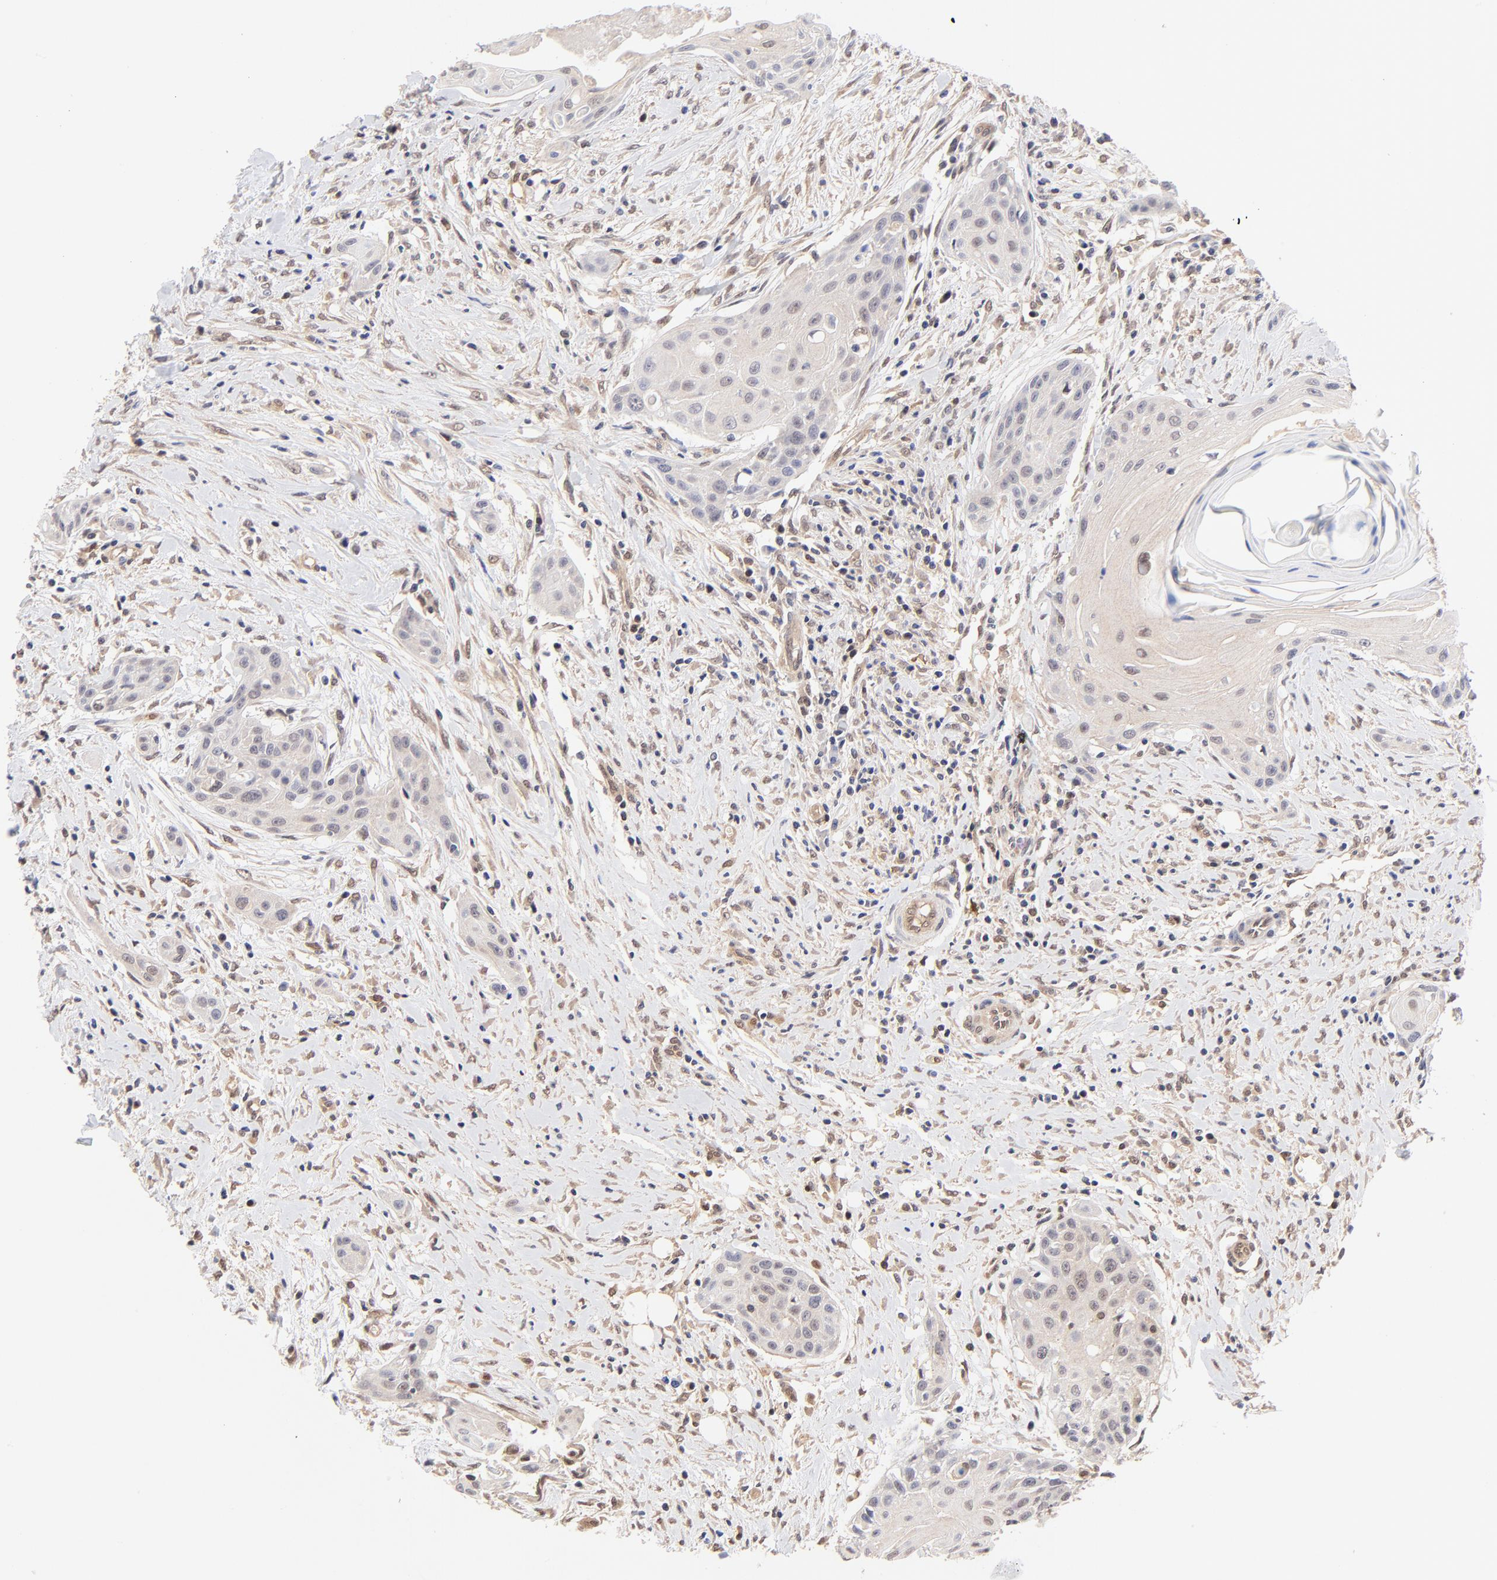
{"staining": {"intensity": "weak", "quantity": "<25%", "location": "nuclear"}, "tissue": "head and neck cancer", "cell_type": "Tumor cells", "image_type": "cancer", "snomed": [{"axis": "morphology", "description": "Squamous cell carcinoma, NOS"}, {"axis": "morphology", "description": "Squamous cell carcinoma, metastatic, NOS"}, {"axis": "topography", "description": "Lymph node"}, {"axis": "topography", "description": "Salivary gland"}, {"axis": "topography", "description": "Head-Neck"}], "caption": "DAB immunohistochemical staining of head and neck metastatic squamous cell carcinoma displays no significant positivity in tumor cells.", "gene": "TXNL1", "patient": {"sex": "female", "age": 74}}